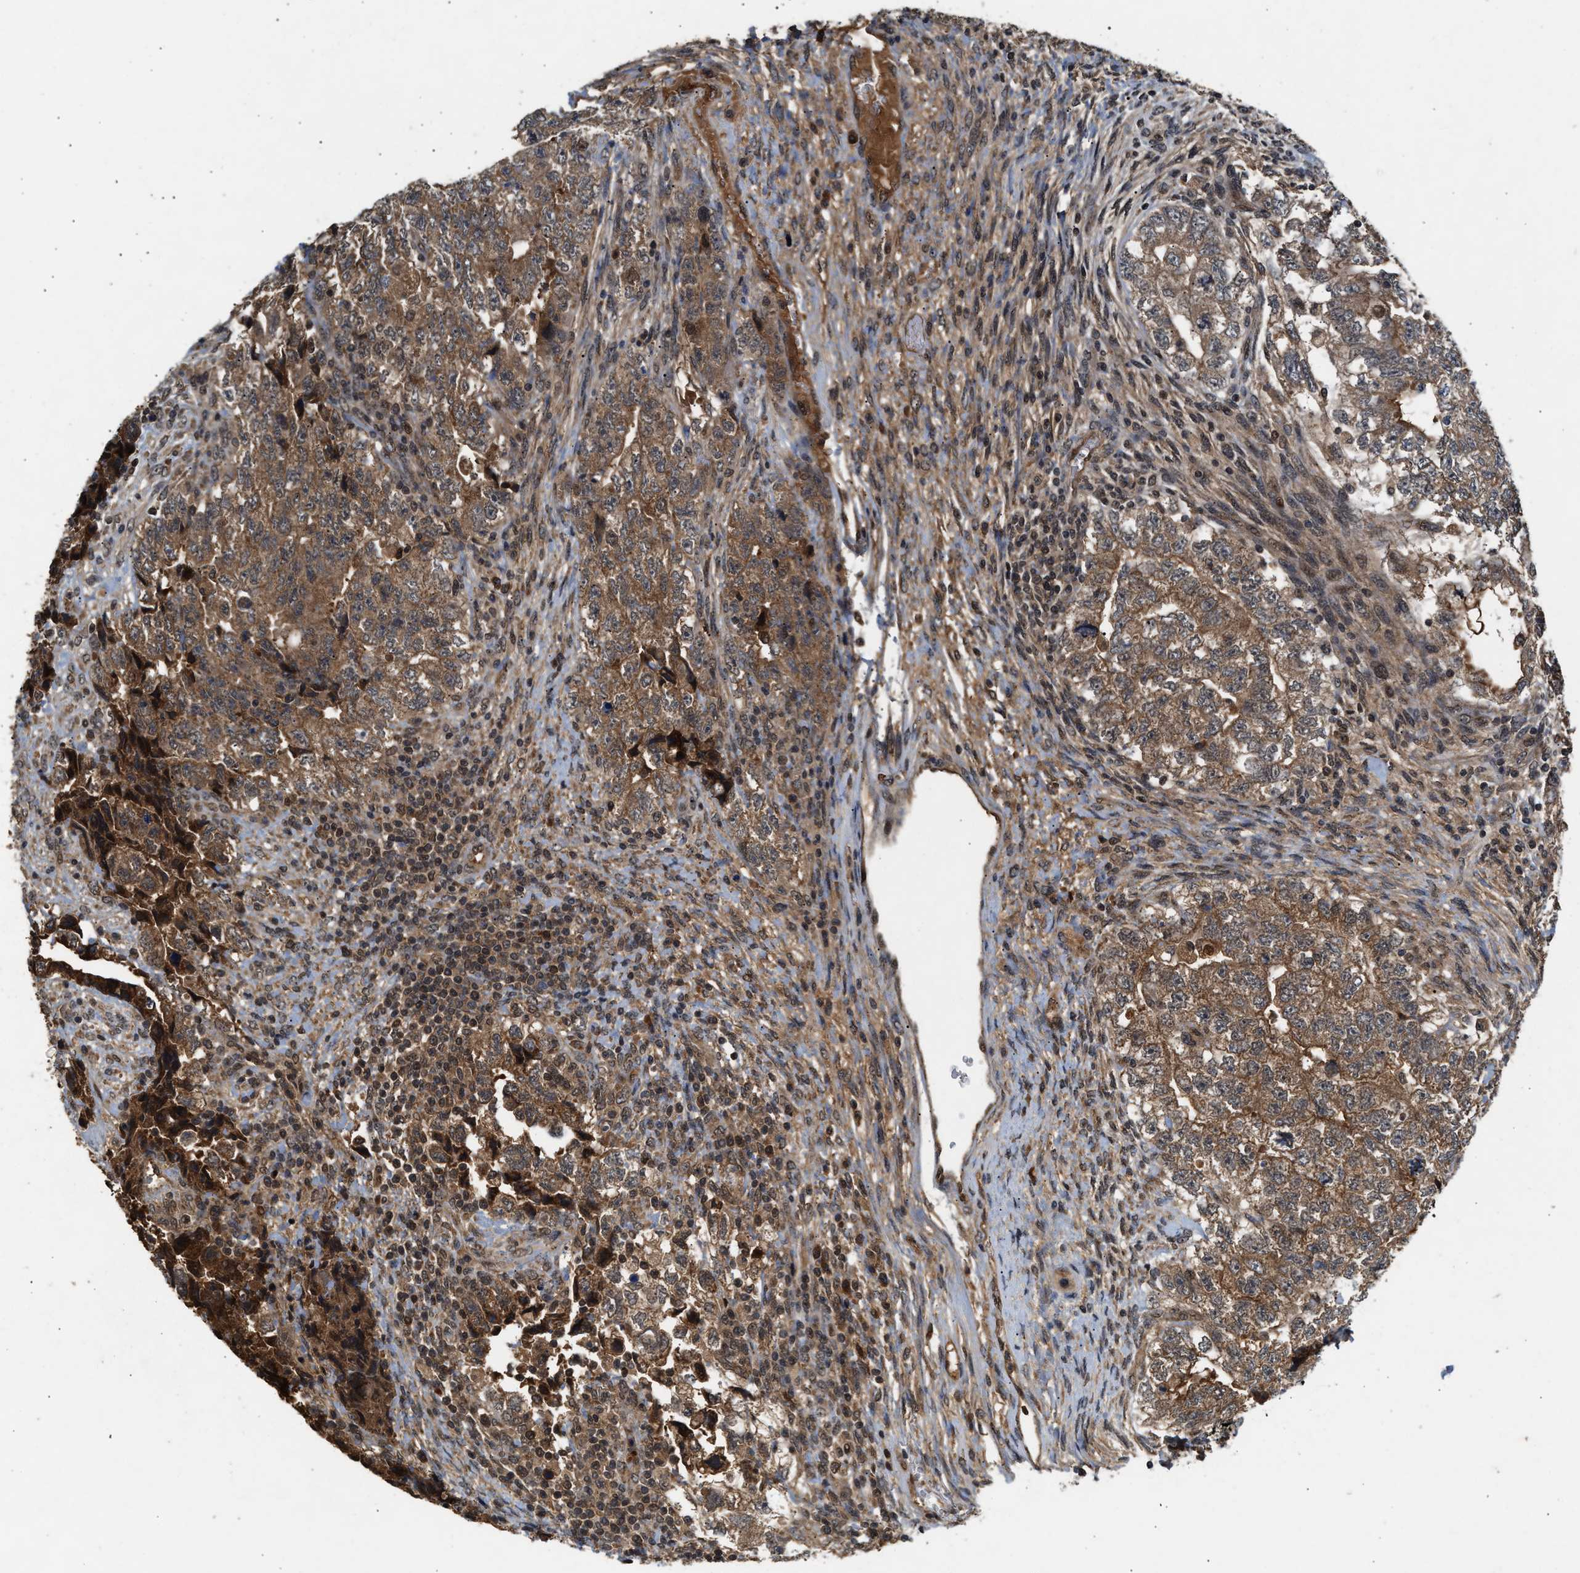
{"staining": {"intensity": "moderate", "quantity": ">75%", "location": "cytoplasmic/membranous"}, "tissue": "testis cancer", "cell_type": "Tumor cells", "image_type": "cancer", "snomed": [{"axis": "morphology", "description": "Carcinoma, Embryonal, NOS"}, {"axis": "topography", "description": "Testis"}], "caption": "Immunohistochemical staining of human testis cancer demonstrates moderate cytoplasmic/membranous protein positivity in about >75% of tumor cells. Immunohistochemistry (ihc) stains the protein of interest in brown and the nuclei are stained blue.", "gene": "RUSC2", "patient": {"sex": "male", "age": 36}}